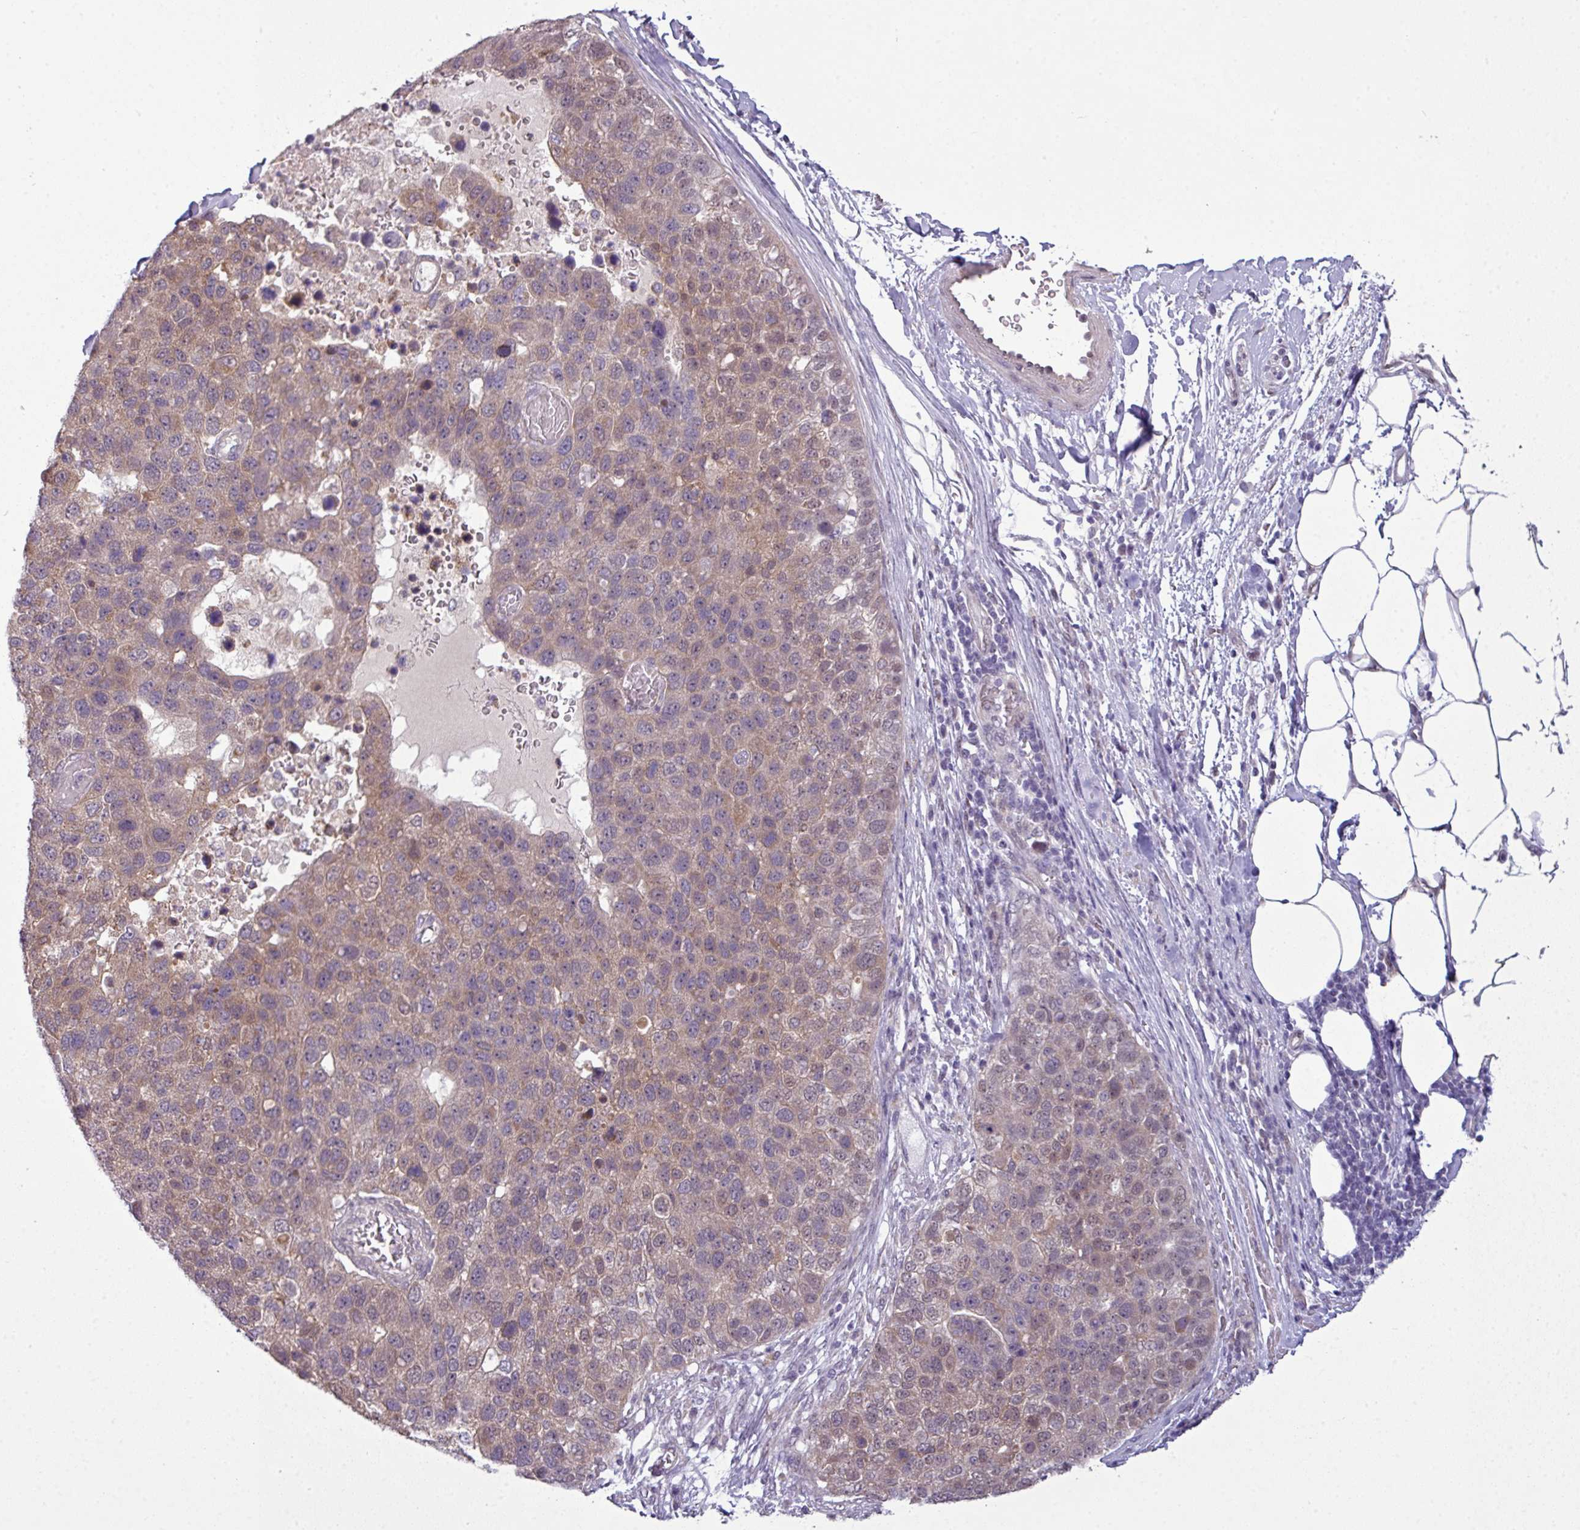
{"staining": {"intensity": "weak", "quantity": ">75%", "location": "cytoplasmic/membranous,nuclear"}, "tissue": "pancreatic cancer", "cell_type": "Tumor cells", "image_type": "cancer", "snomed": [{"axis": "morphology", "description": "Adenocarcinoma, NOS"}, {"axis": "topography", "description": "Pancreas"}], "caption": "DAB immunohistochemical staining of pancreatic adenocarcinoma shows weak cytoplasmic/membranous and nuclear protein expression in approximately >75% of tumor cells.", "gene": "ZNF217", "patient": {"sex": "female", "age": 61}}